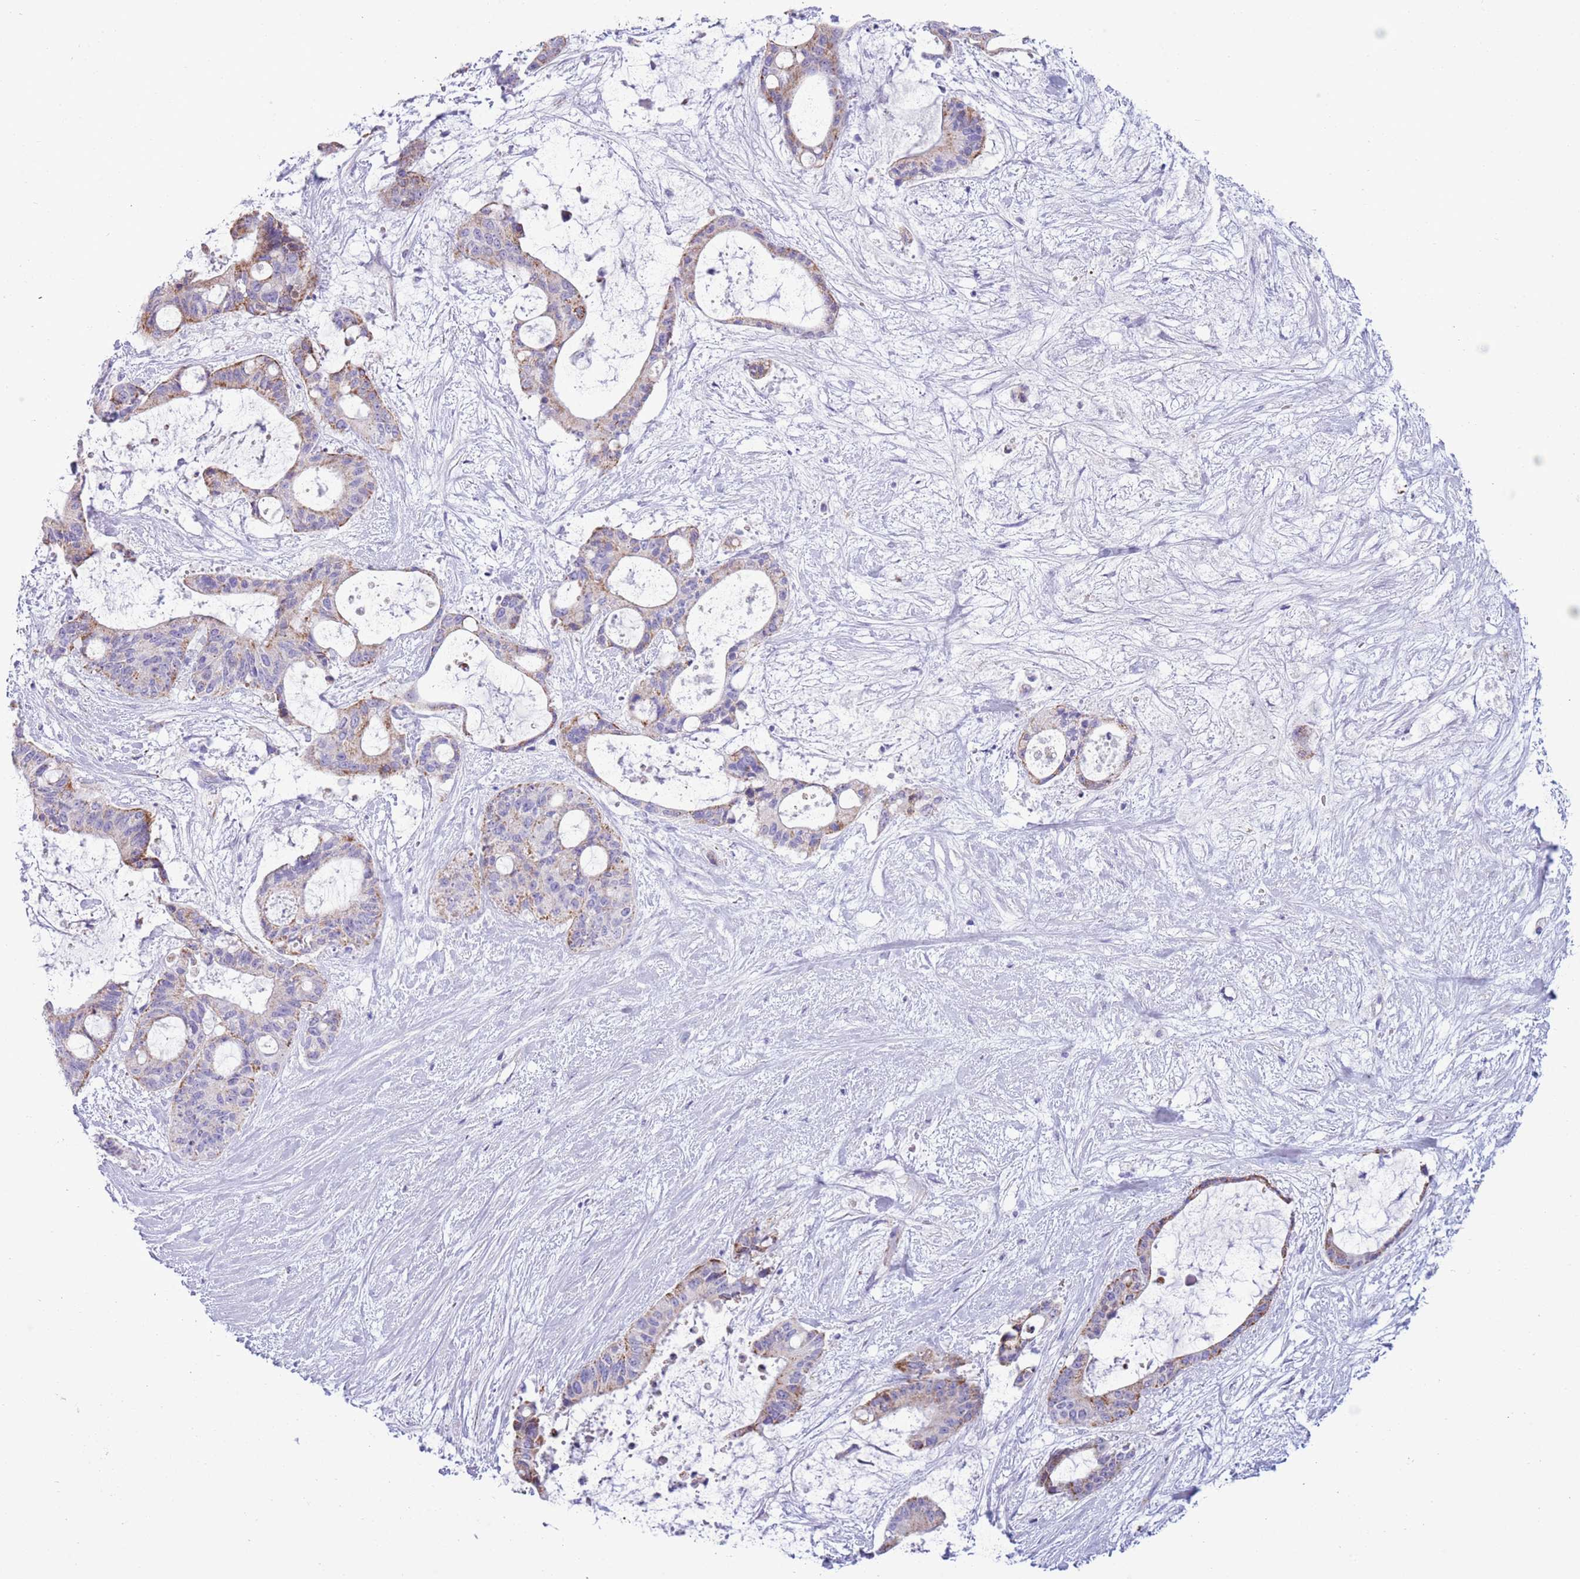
{"staining": {"intensity": "moderate", "quantity": "25%-75%", "location": "cytoplasmic/membranous"}, "tissue": "liver cancer", "cell_type": "Tumor cells", "image_type": "cancer", "snomed": [{"axis": "morphology", "description": "Normal tissue, NOS"}, {"axis": "morphology", "description": "Cholangiocarcinoma"}, {"axis": "topography", "description": "Liver"}, {"axis": "topography", "description": "Peripheral nerve tissue"}], "caption": "This image reveals immunohistochemistry staining of human liver cancer (cholangiocarcinoma), with medium moderate cytoplasmic/membranous positivity in about 25%-75% of tumor cells.", "gene": "MOCOS", "patient": {"sex": "female", "age": 73}}